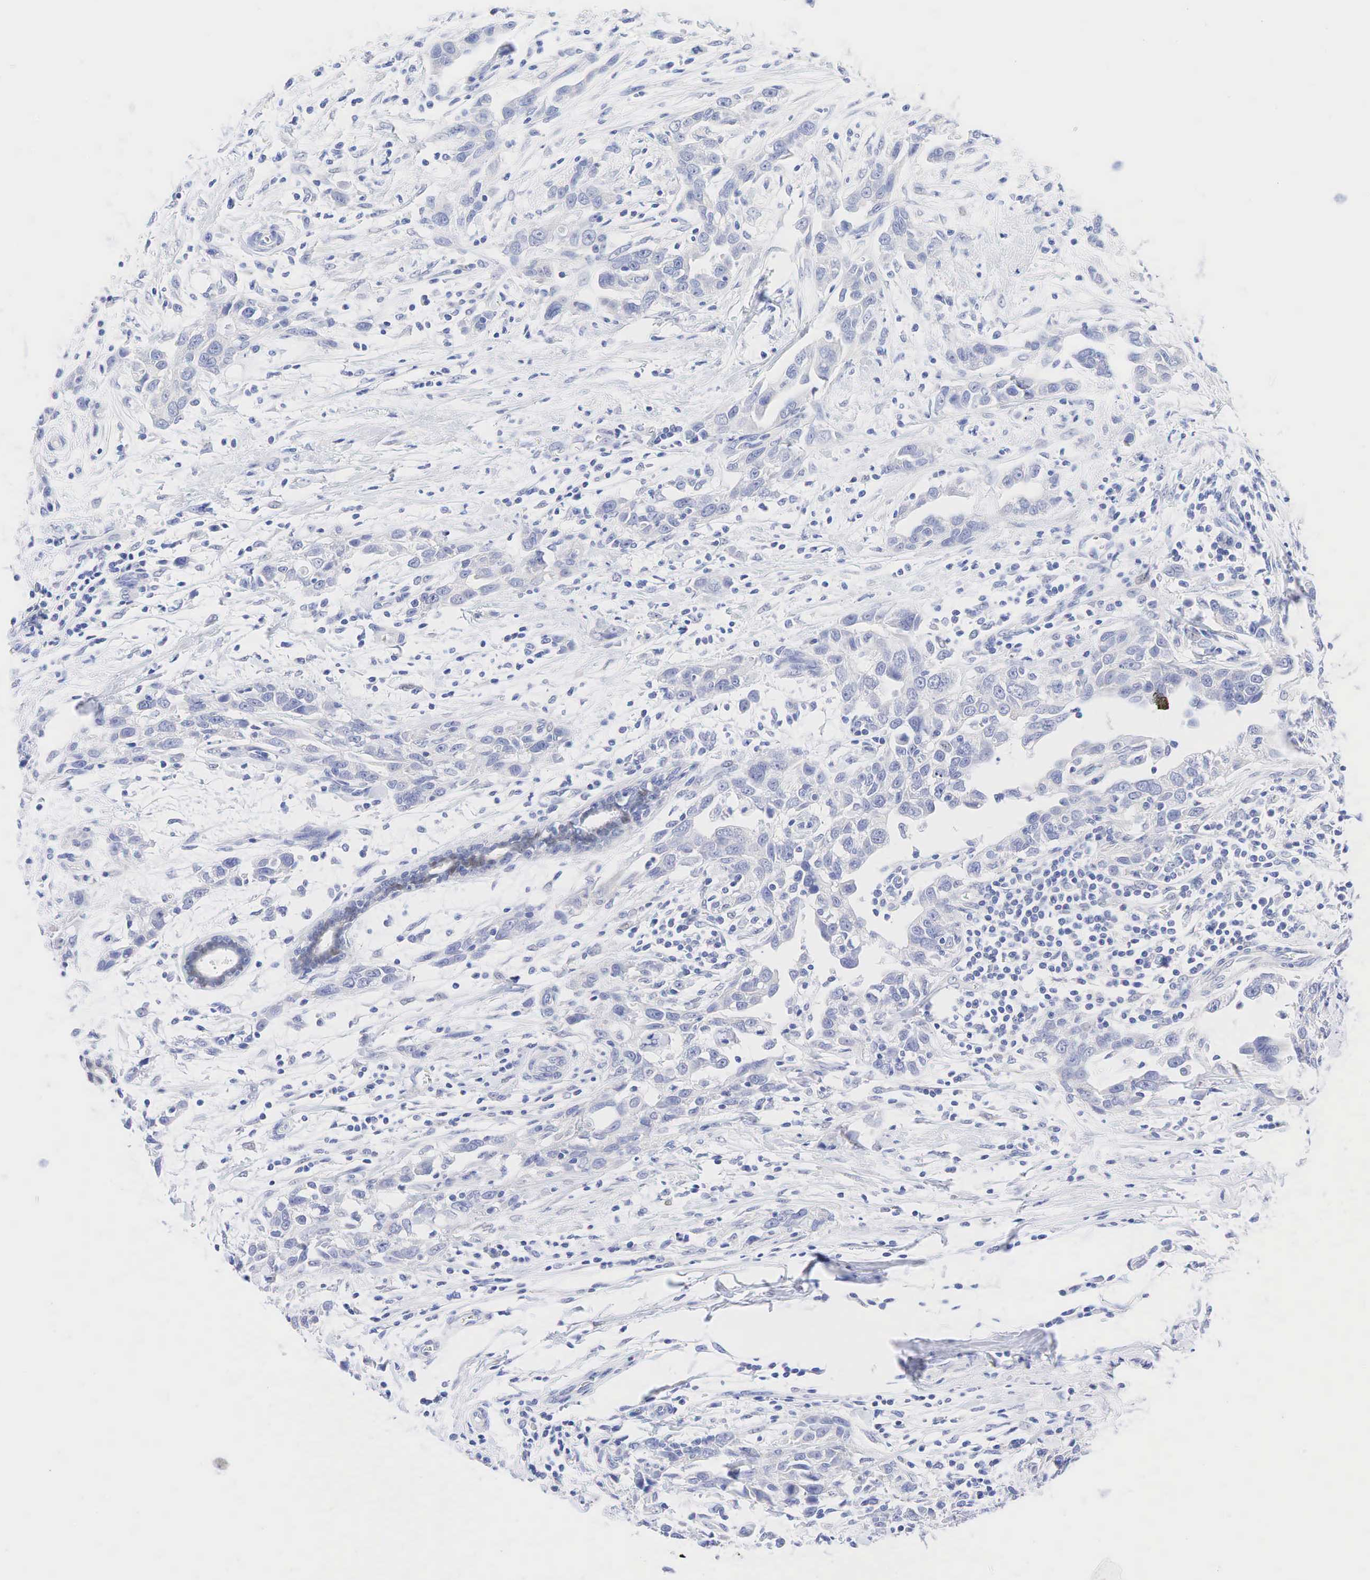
{"staining": {"intensity": "negative", "quantity": "none", "location": "none"}, "tissue": "breast cancer", "cell_type": "Tumor cells", "image_type": "cancer", "snomed": [{"axis": "morphology", "description": "Duct carcinoma"}, {"axis": "topography", "description": "Breast"}], "caption": "This image is of breast cancer (invasive ductal carcinoma) stained with IHC to label a protein in brown with the nuclei are counter-stained blue. There is no expression in tumor cells.", "gene": "AR", "patient": {"sex": "female", "age": 50}}